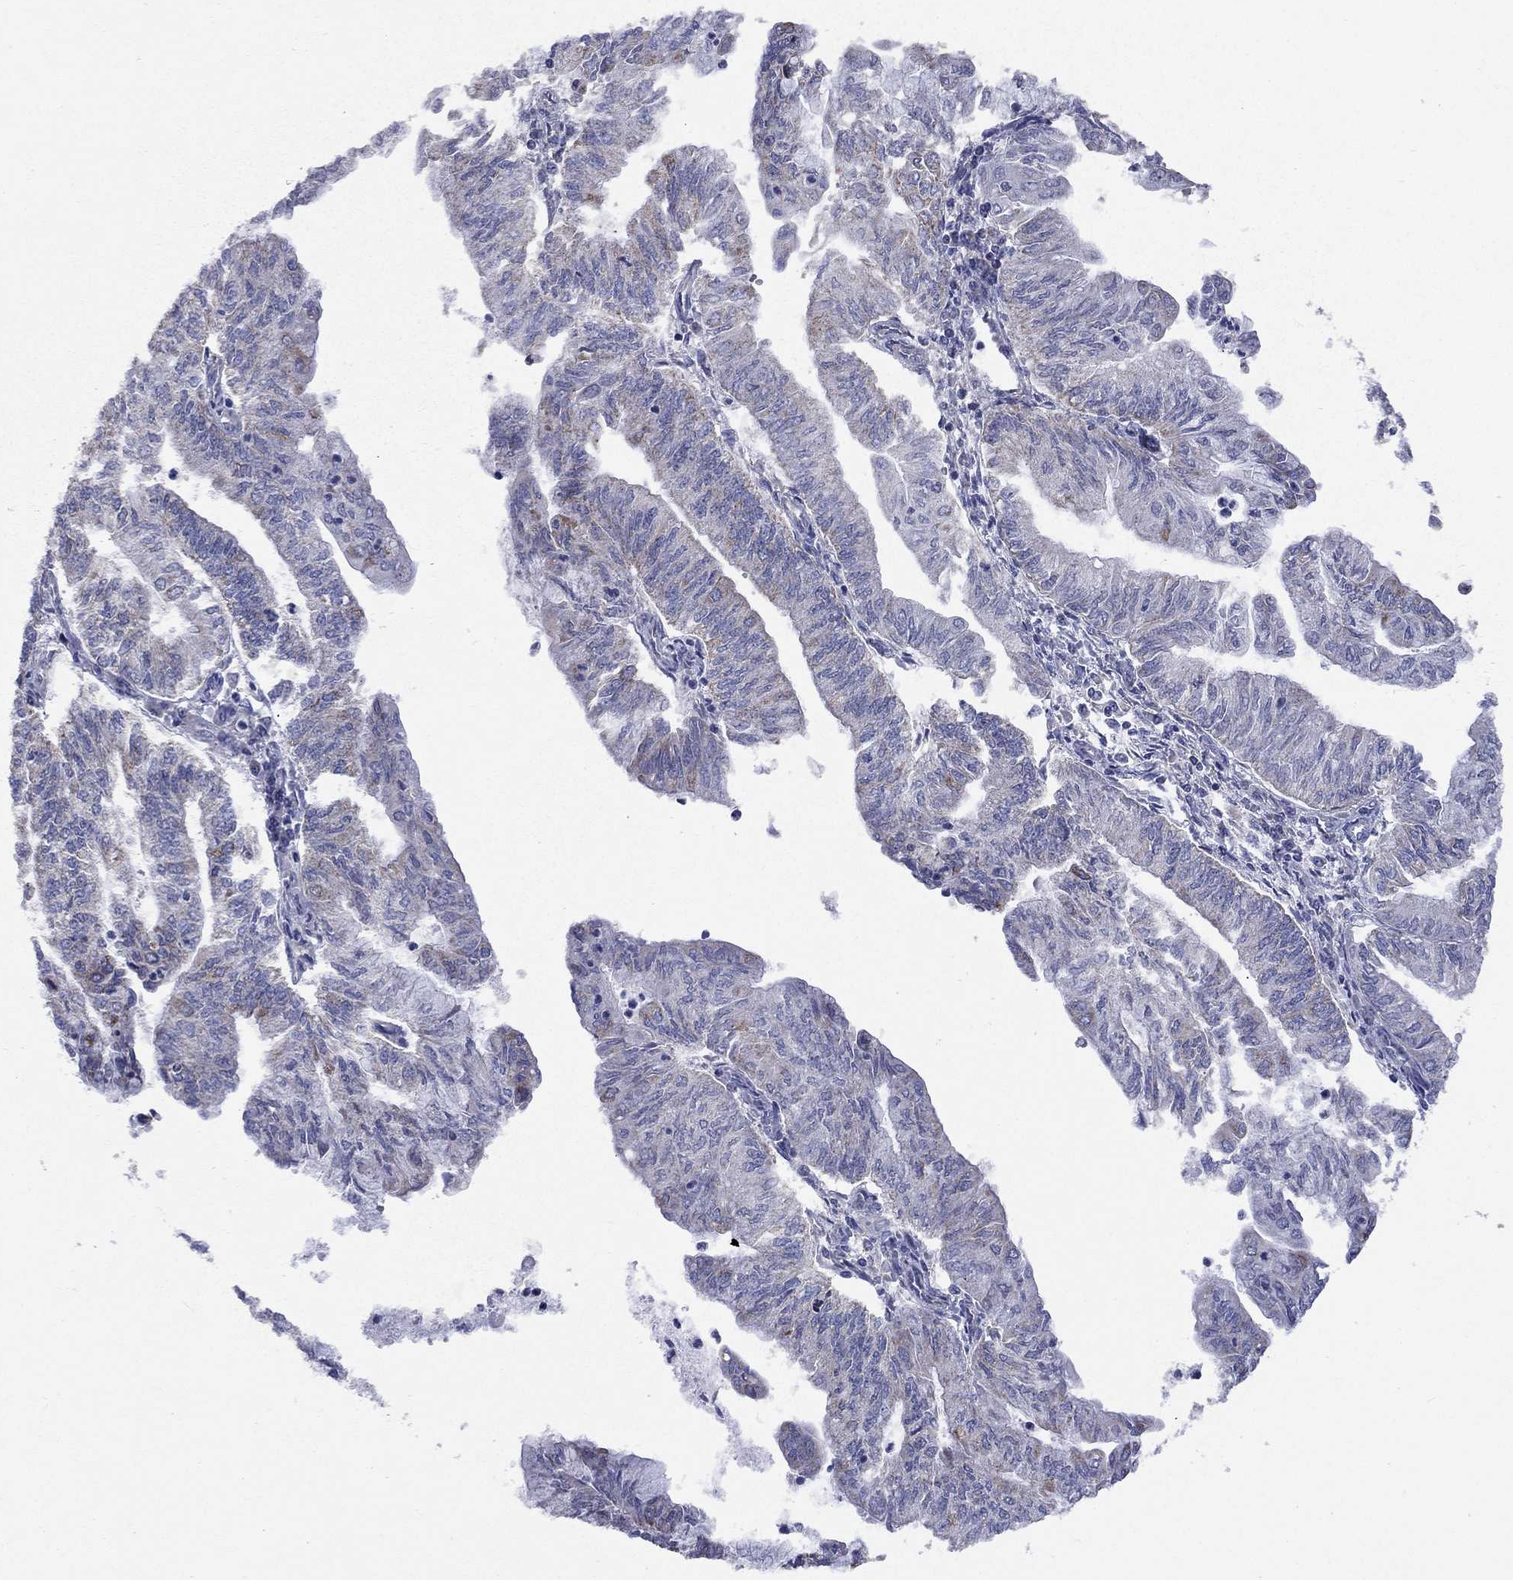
{"staining": {"intensity": "weak", "quantity": "<25%", "location": "cytoplasmic/membranous"}, "tissue": "endometrial cancer", "cell_type": "Tumor cells", "image_type": "cancer", "snomed": [{"axis": "morphology", "description": "Adenocarcinoma, NOS"}, {"axis": "topography", "description": "Endometrium"}], "caption": "High magnification brightfield microscopy of endometrial cancer stained with DAB (brown) and counterstained with hematoxylin (blue): tumor cells show no significant staining.", "gene": "CLVS1", "patient": {"sex": "female", "age": 59}}